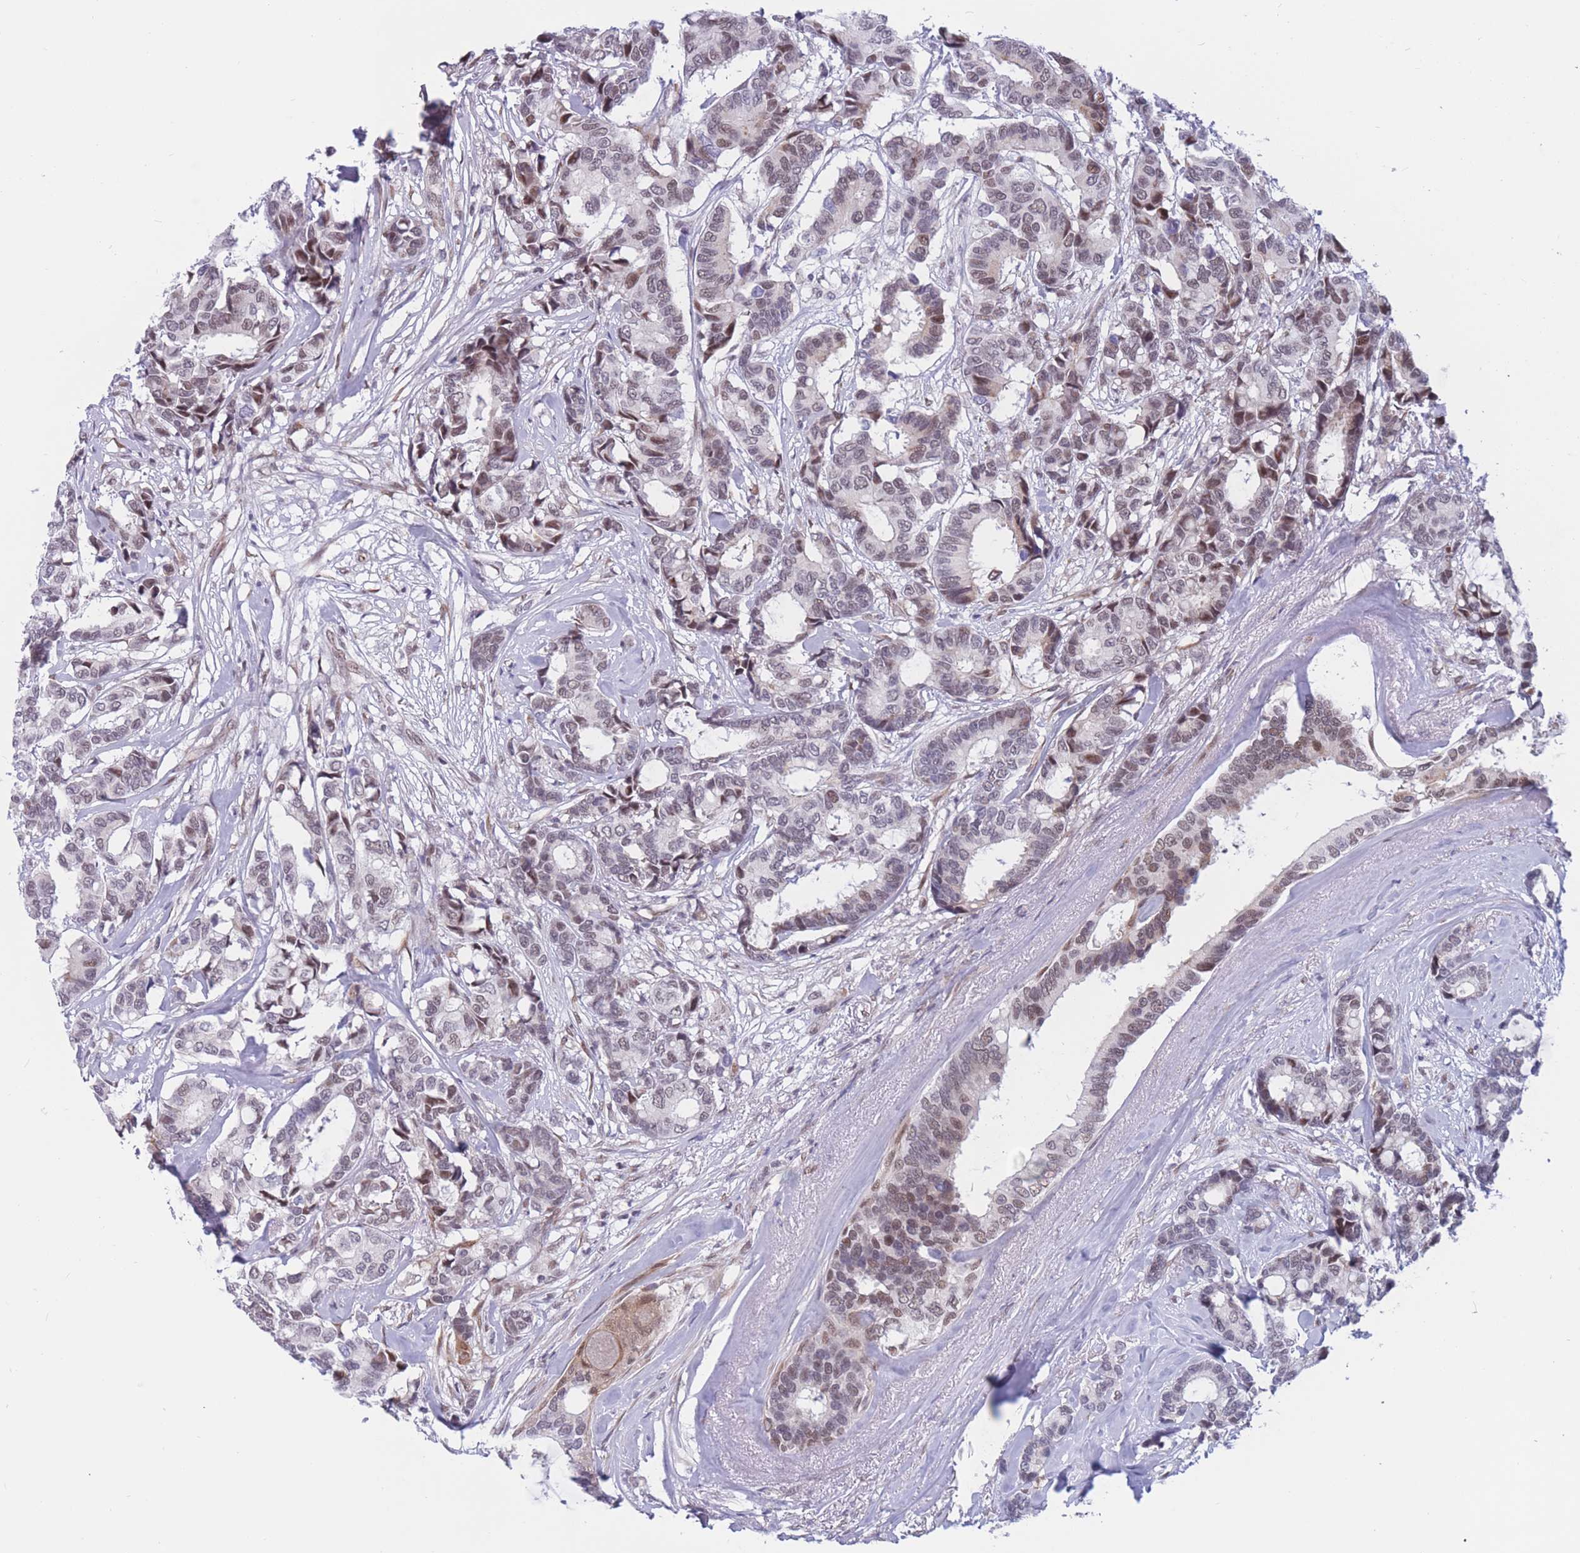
{"staining": {"intensity": "weak", "quantity": "<25%", "location": "nuclear"}, "tissue": "breast cancer", "cell_type": "Tumor cells", "image_type": "cancer", "snomed": [{"axis": "morphology", "description": "Duct carcinoma"}, {"axis": "topography", "description": "Breast"}], "caption": "IHC of breast invasive ductal carcinoma demonstrates no positivity in tumor cells. (DAB (3,3'-diaminobenzidine) immunohistochemistry with hematoxylin counter stain).", "gene": "BCL9L", "patient": {"sex": "female", "age": 87}}